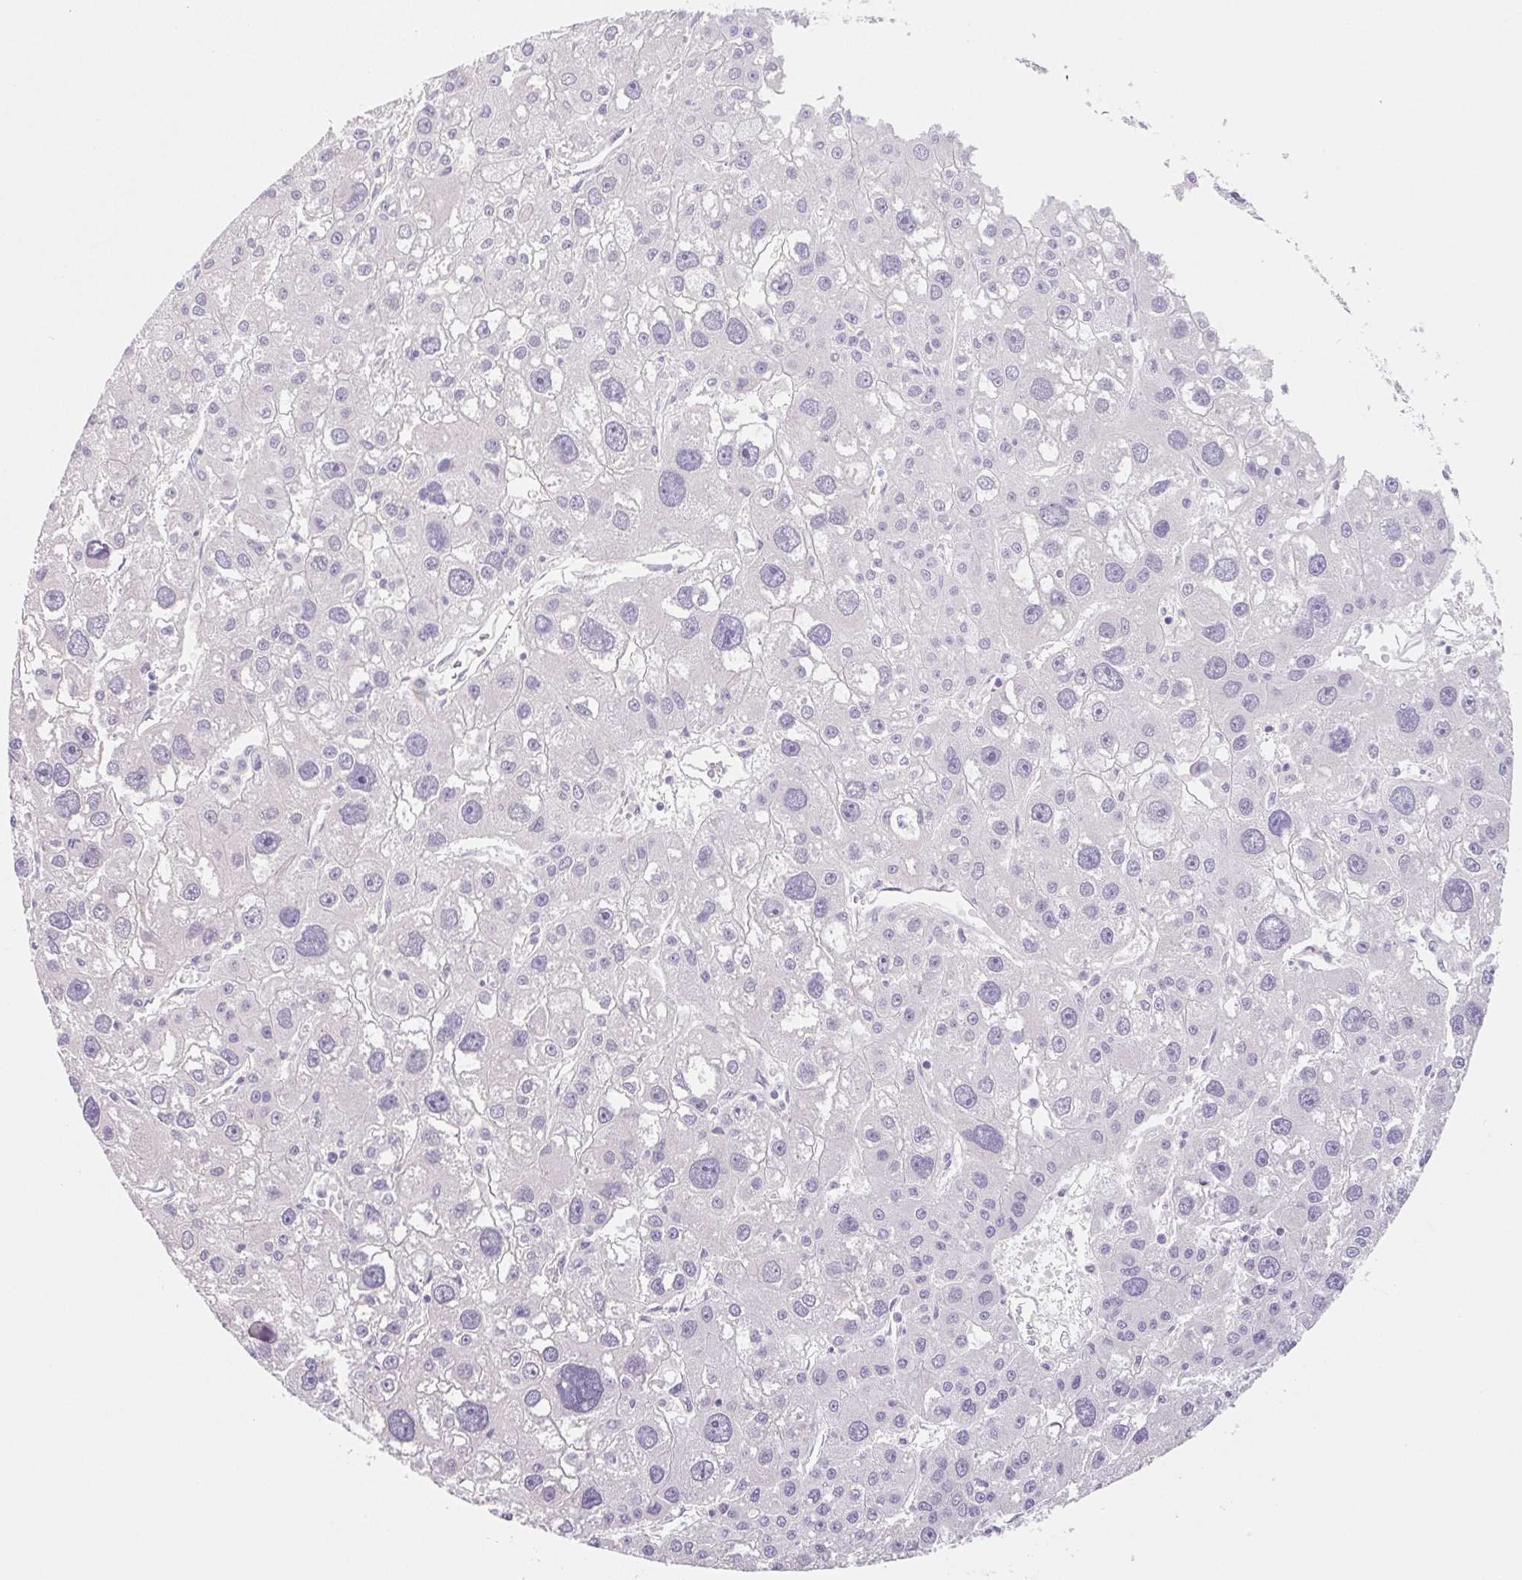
{"staining": {"intensity": "negative", "quantity": "none", "location": "none"}, "tissue": "liver cancer", "cell_type": "Tumor cells", "image_type": "cancer", "snomed": [{"axis": "morphology", "description": "Carcinoma, Hepatocellular, NOS"}, {"axis": "topography", "description": "Liver"}], "caption": "High magnification brightfield microscopy of liver cancer stained with DAB (brown) and counterstained with hematoxylin (blue): tumor cells show no significant expression. Brightfield microscopy of IHC stained with DAB (3,3'-diaminobenzidine) (brown) and hematoxylin (blue), captured at high magnification.", "gene": "CTNND2", "patient": {"sex": "male", "age": 73}}